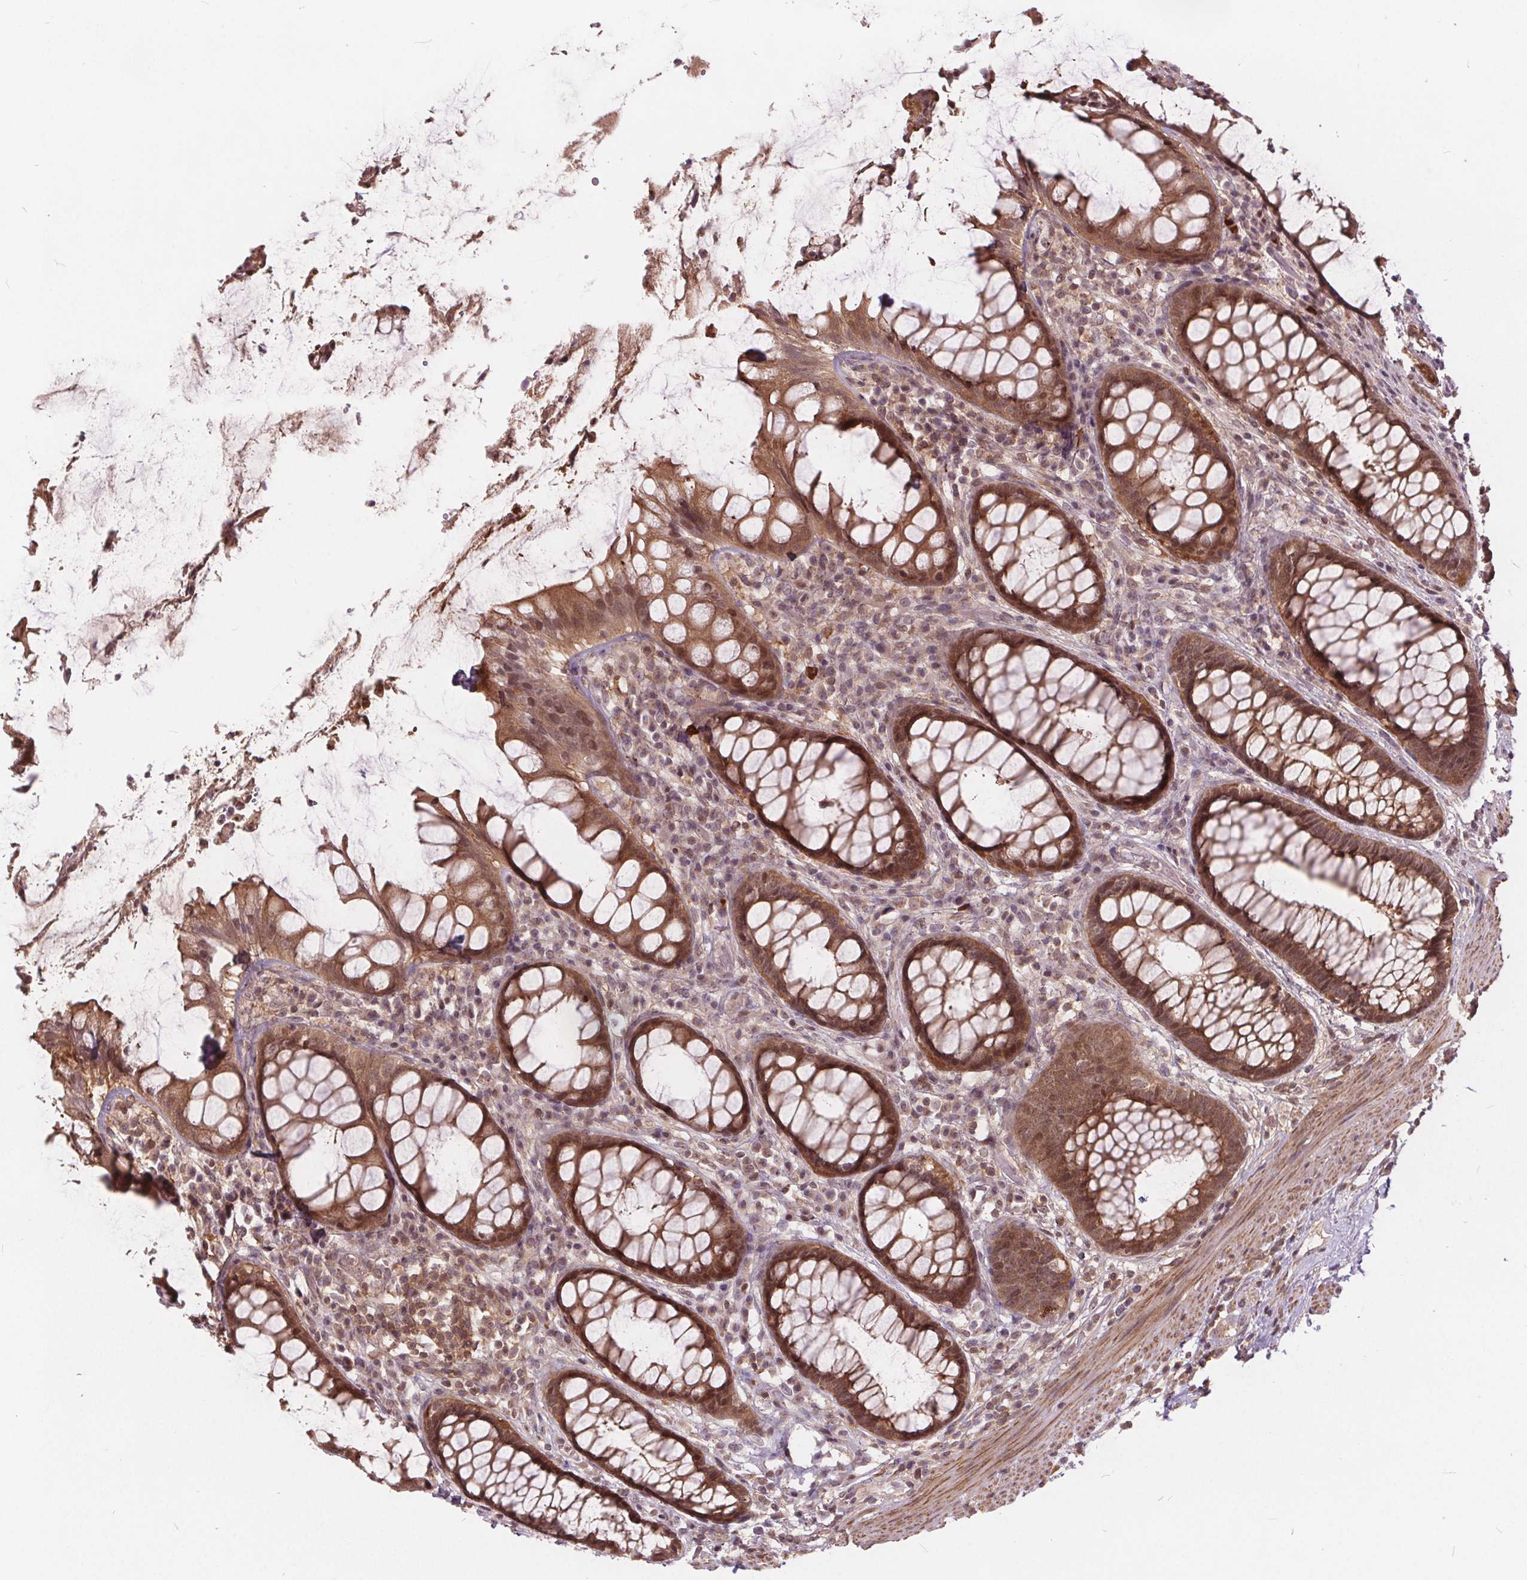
{"staining": {"intensity": "moderate", "quantity": ">75%", "location": "cytoplasmic/membranous,nuclear"}, "tissue": "rectum", "cell_type": "Glandular cells", "image_type": "normal", "snomed": [{"axis": "morphology", "description": "Normal tissue, NOS"}, {"axis": "topography", "description": "Rectum"}], "caption": "A medium amount of moderate cytoplasmic/membranous,nuclear staining is present in about >75% of glandular cells in unremarkable rectum.", "gene": "HIF1AN", "patient": {"sex": "male", "age": 72}}